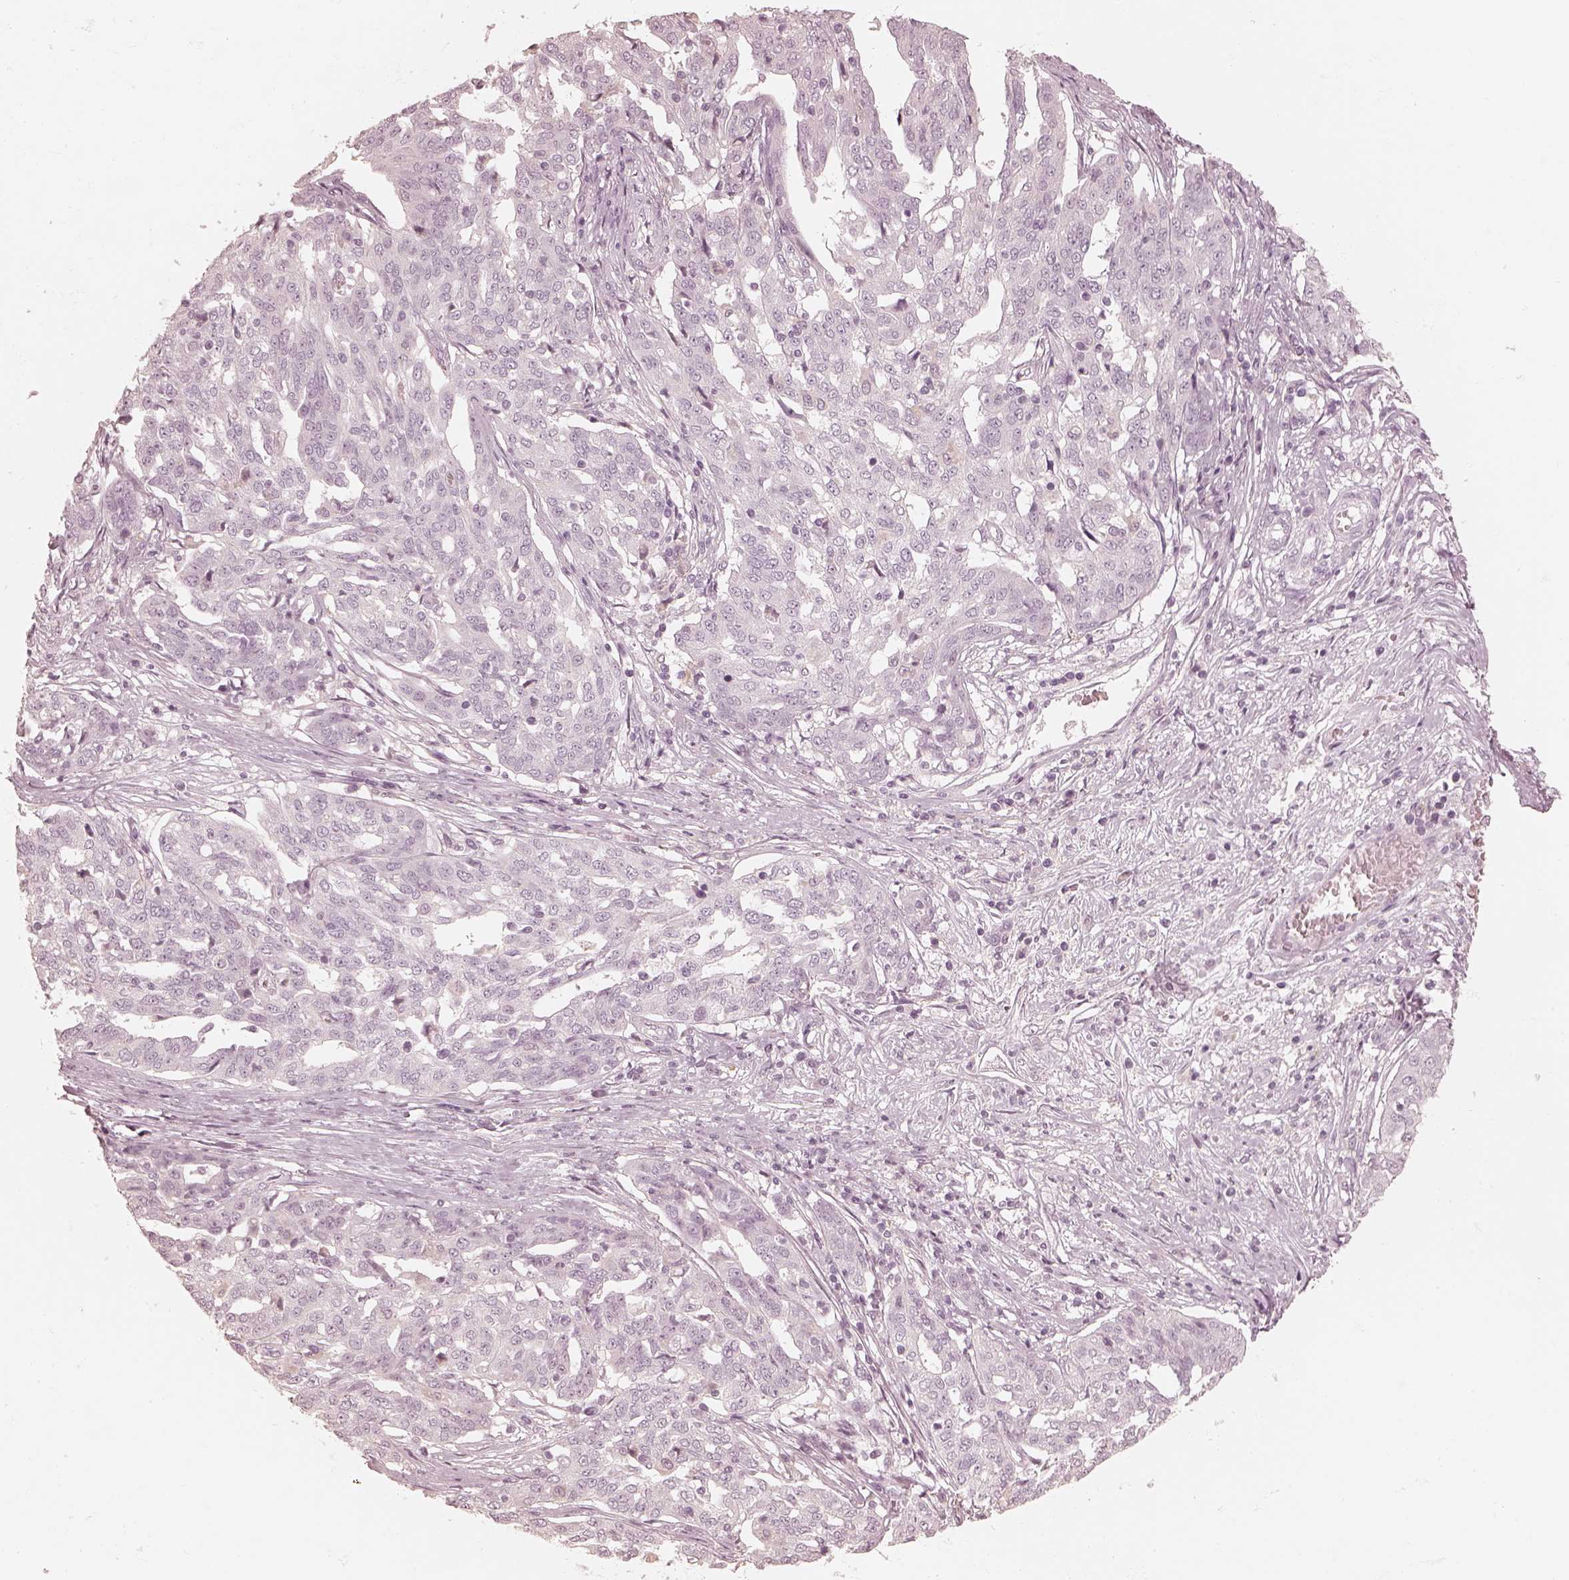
{"staining": {"intensity": "negative", "quantity": "none", "location": "none"}, "tissue": "ovarian cancer", "cell_type": "Tumor cells", "image_type": "cancer", "snomed": [{"axis": "morphology", "description": "Cystadenocarcinoma, serous, NOS"}, {"axis": "topography", "description": "Ovary"}], "caption": "IHC photomicrograph of human ovarian serous cystadenocarcinoma stained for a protein (brown), which exhibits no positivity in tumor cells. The staining was performed using DAB to visualize the protein expression in brown, while the nuclei were stained in blue with hematoxylin (Magnification: 20x).", "gene": "CALR3", "patient": {"sex": "female", "age": 67}}